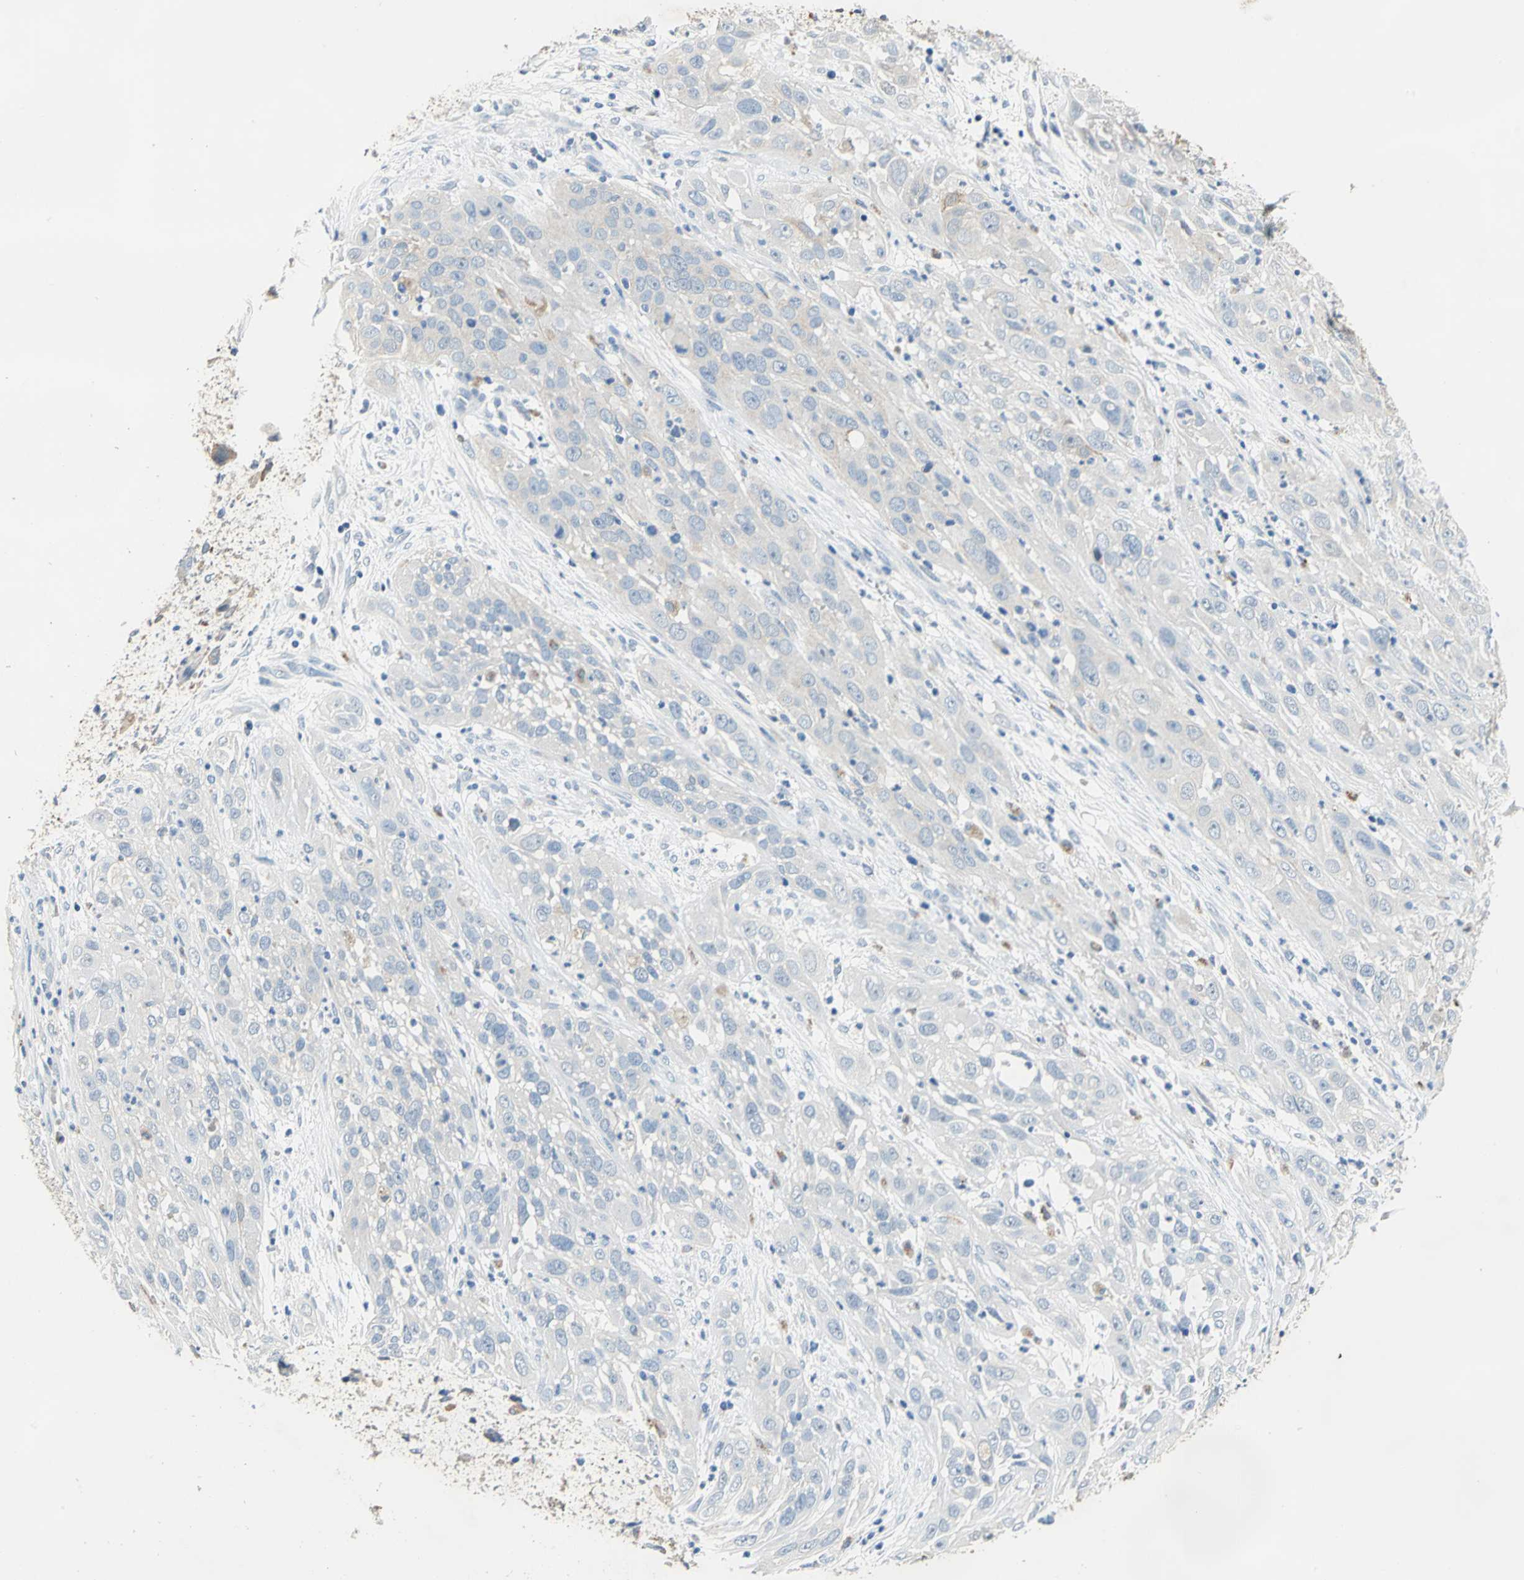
{"staining": {"intensity": "weak", "quantity": "25%-75%", "location": "cytoplasmic/membranous"}, "tissue": "cervical cancer", "cell_type": "Tumor cells", "image_type": "cancer", "snomed": [{"axis": "morphology", "description": "Squamous cell carcinoma, NOS"}, {"axis": "topography", "description": "Cervix"}], "caption": "Tumor cells display low levels of weak cytoplasmic/membranous positivity in about 25%-75% of cells in human squamous cell carcinoma (cervical).", "gene": "RASD2", "patient": {"sex": "female", "age": 32}}